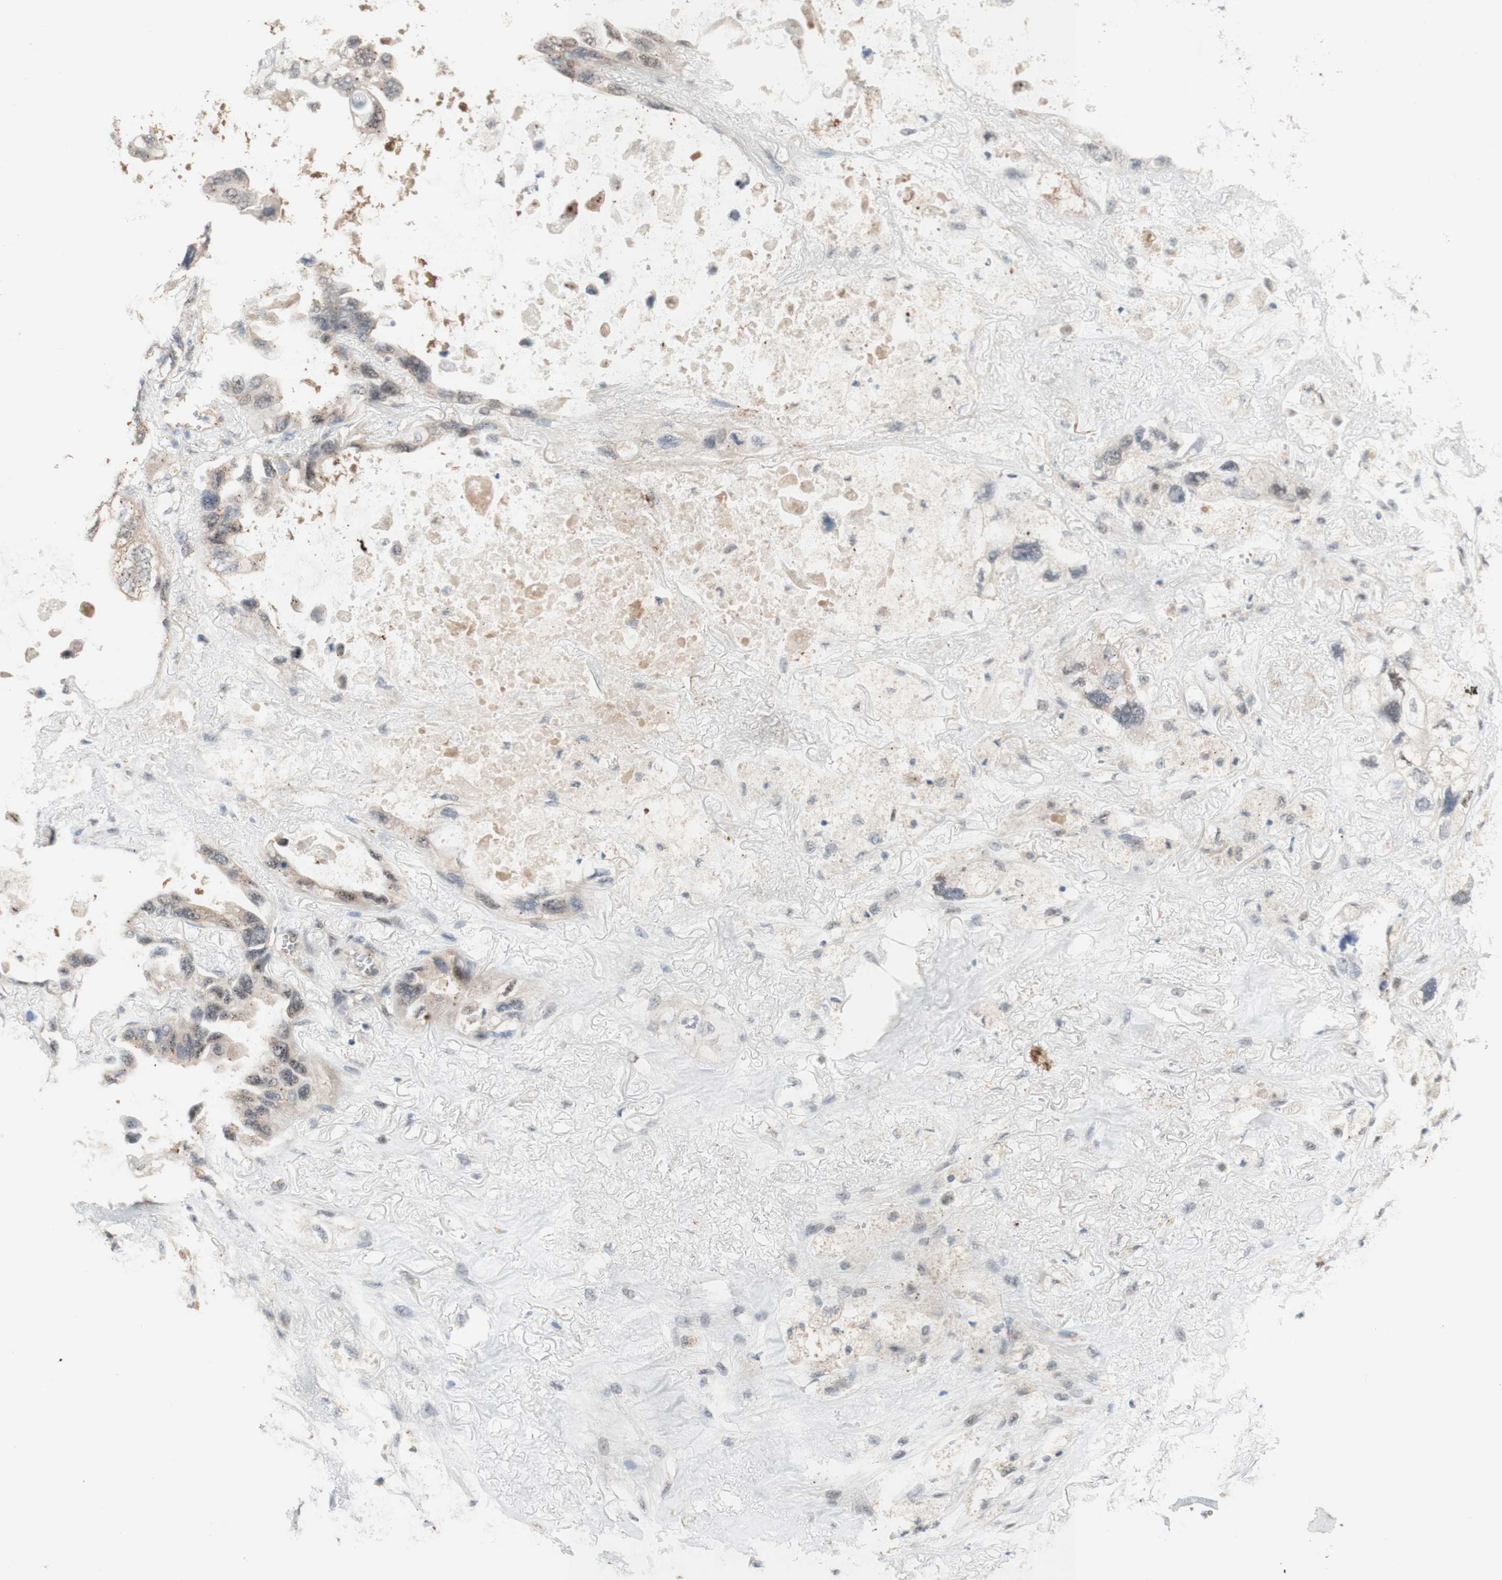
{"staining": {"intensity": "weak", "quantity": ">75%", "location": "cytoplasmic/membranous"}, "tissue": "lung cancer", "cell_type": "Tumor cells", "image_type": "cancer", "snomed": [{"axis": "morphology", "description": "Squamous cell carcinoma, NOS"}, {"axis": "topography", "description": "Lung"}], "caption": "Tumor cells reveal low levels of weak cytoplasmic/membranous expression in about >75% of cells in lung squamous cell carcinoma.", "gene": "CYLD", "patient": {"sex": "female", "age": 73}}